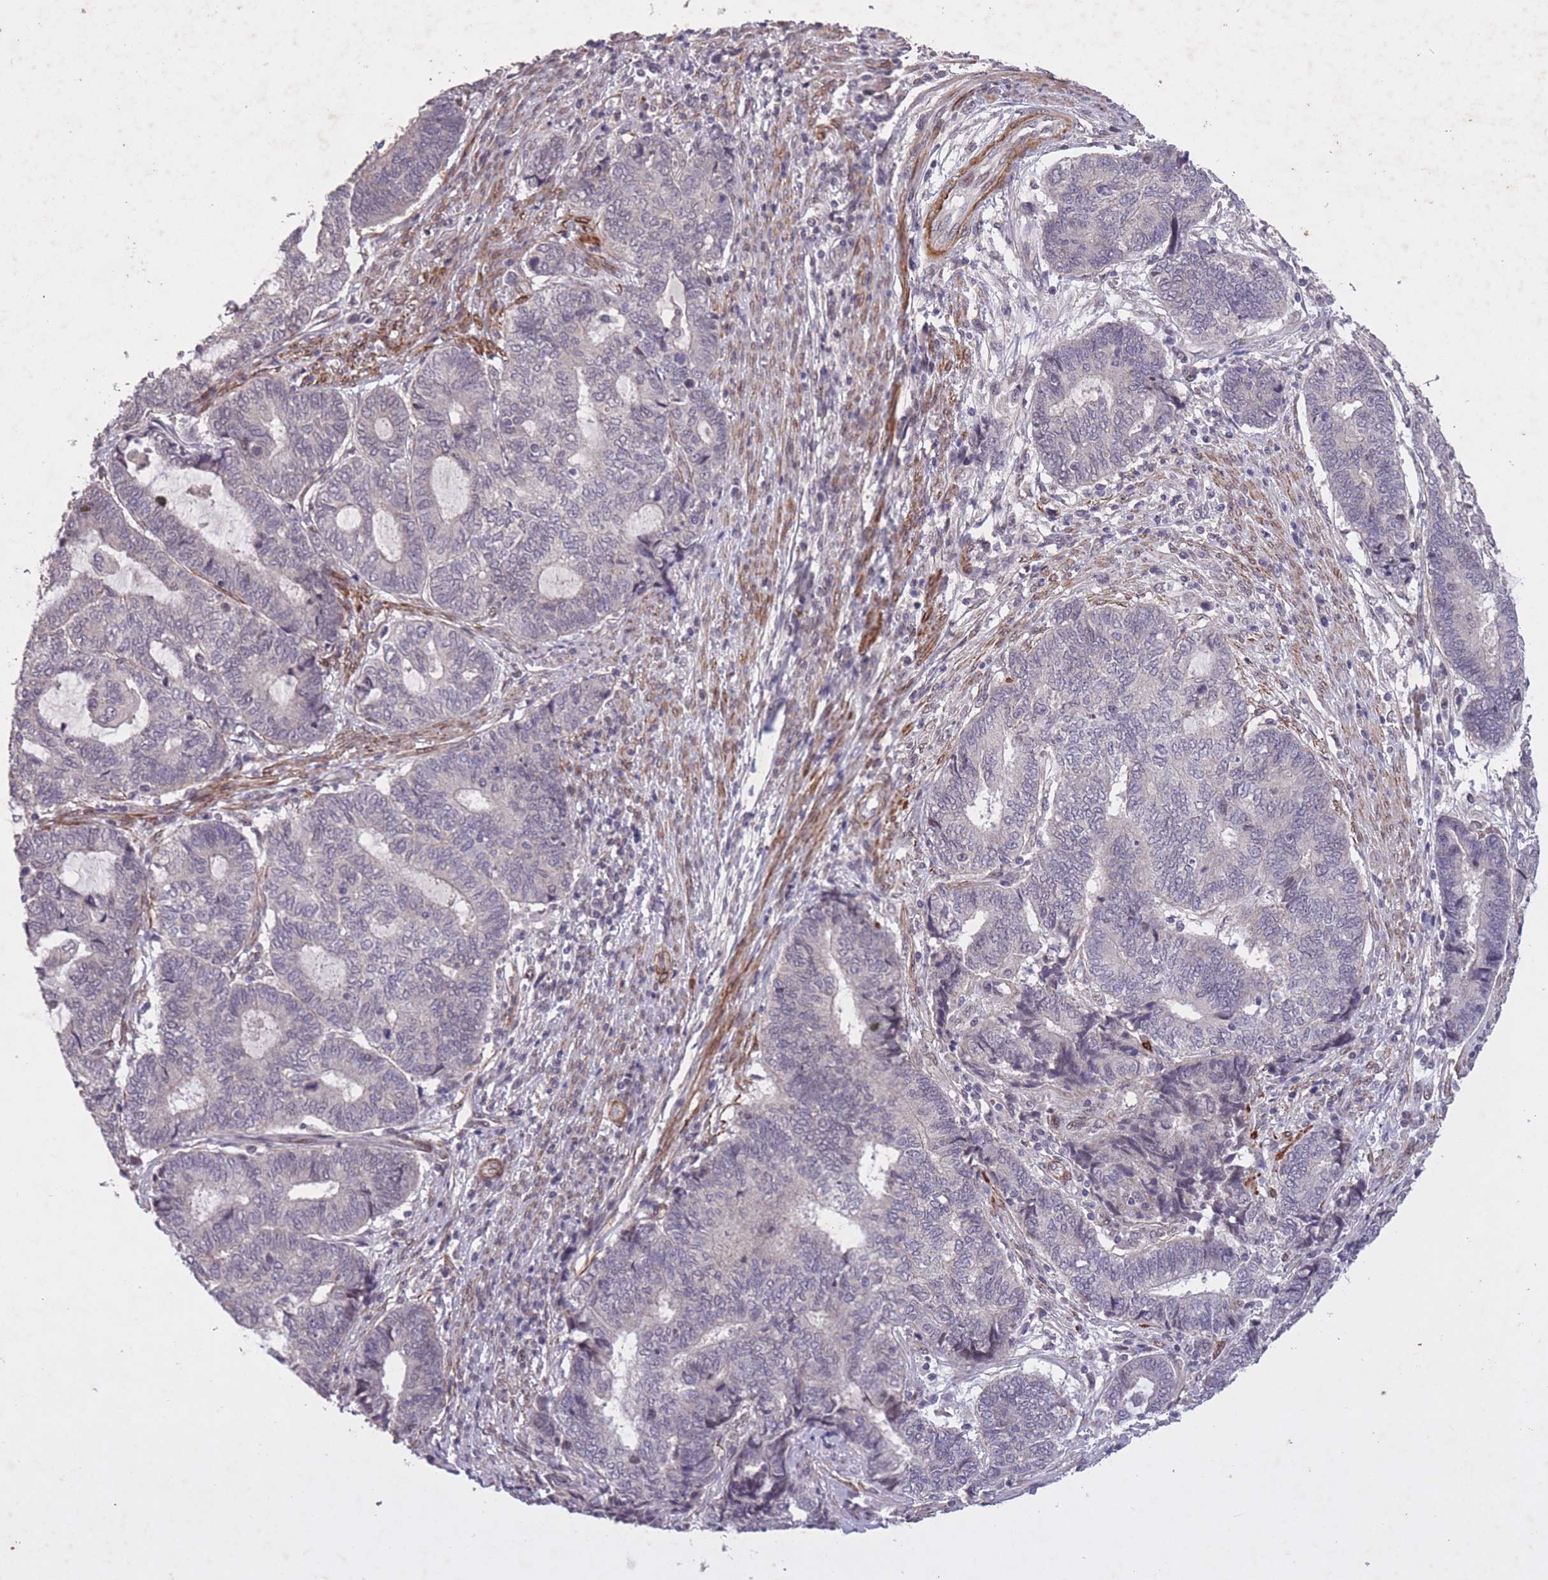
{"staining": {"intensity": "negative", "quantity": "none", "location": "none"}, "tissue": "endometrial cancer", "cell_type": "Tumor cells", "image_type": "cancer", "snomed": [{"axis": "morphology", "description": "Adenocarcinoma, NOS"}, {"axis": "topography", "description": "Uterus"}, {"axis": "topography", "description": "Endometrium"}], "caption": "IHC histopathology image of endometrial cancer stained for a protein (brown), which reveals no staining in tumor cells.", "gene": "CBX6", "patient": {"sex": "female", "age": 70}}